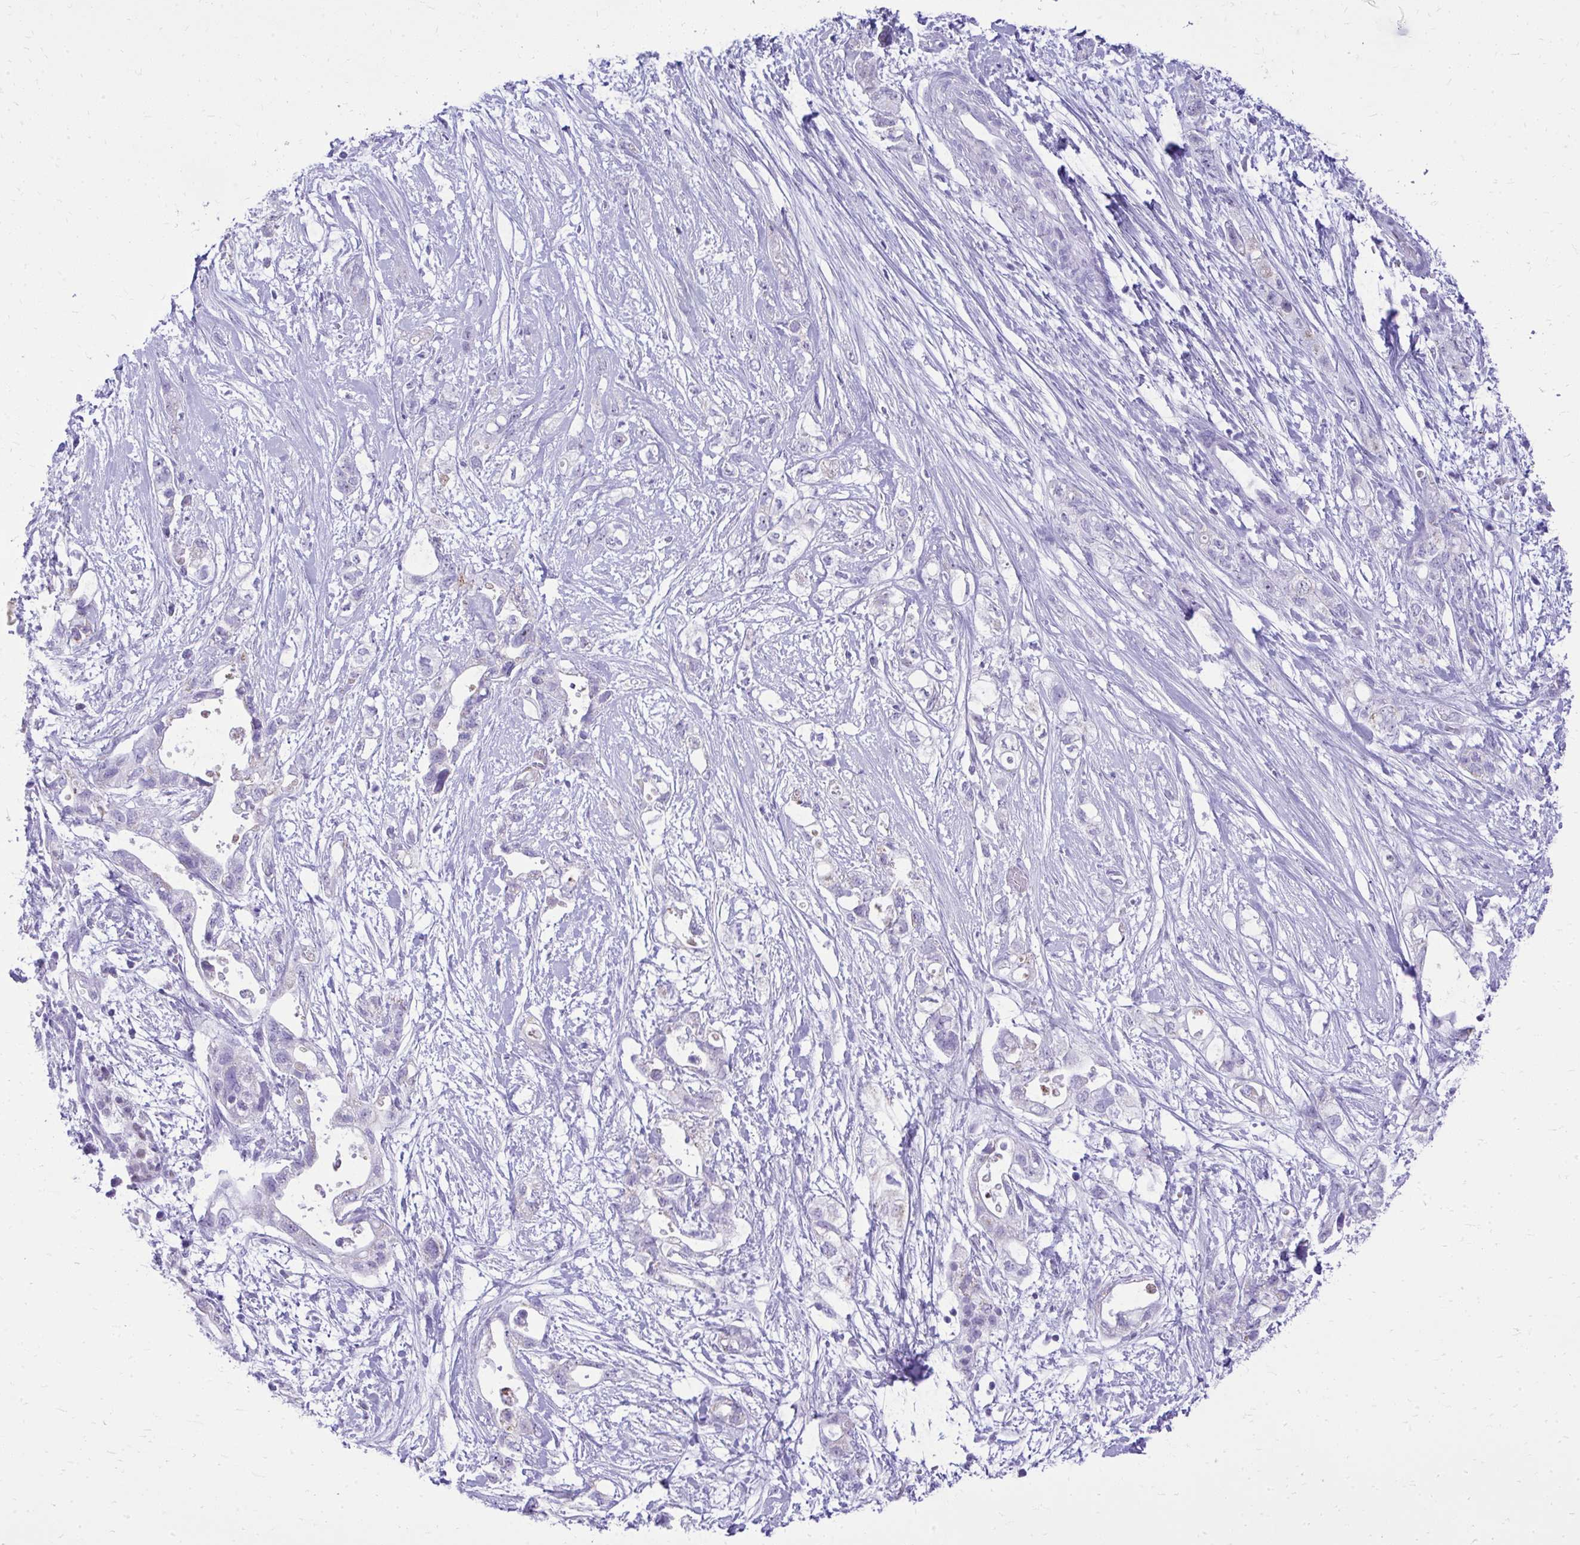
{"staining": {"intensity": "negative", "quantity": "none", "location": "none"}, "tissue": "pancreatic cancer", "cell_type": "Tumor cells", "image_type": "cancer", "snomed": [{"axis": "morphology", "description": "Adenocarcinoma, NOS"}, {"axis": "topography", "description": "Pancreas"}], "caption": "Immunohistochemistry (IHC) of adenocarcinoma (pancreatic) reveals no staining in tumor cells.", "gene": "RALYL", "patient": {"sex": "female", "age": 72}}